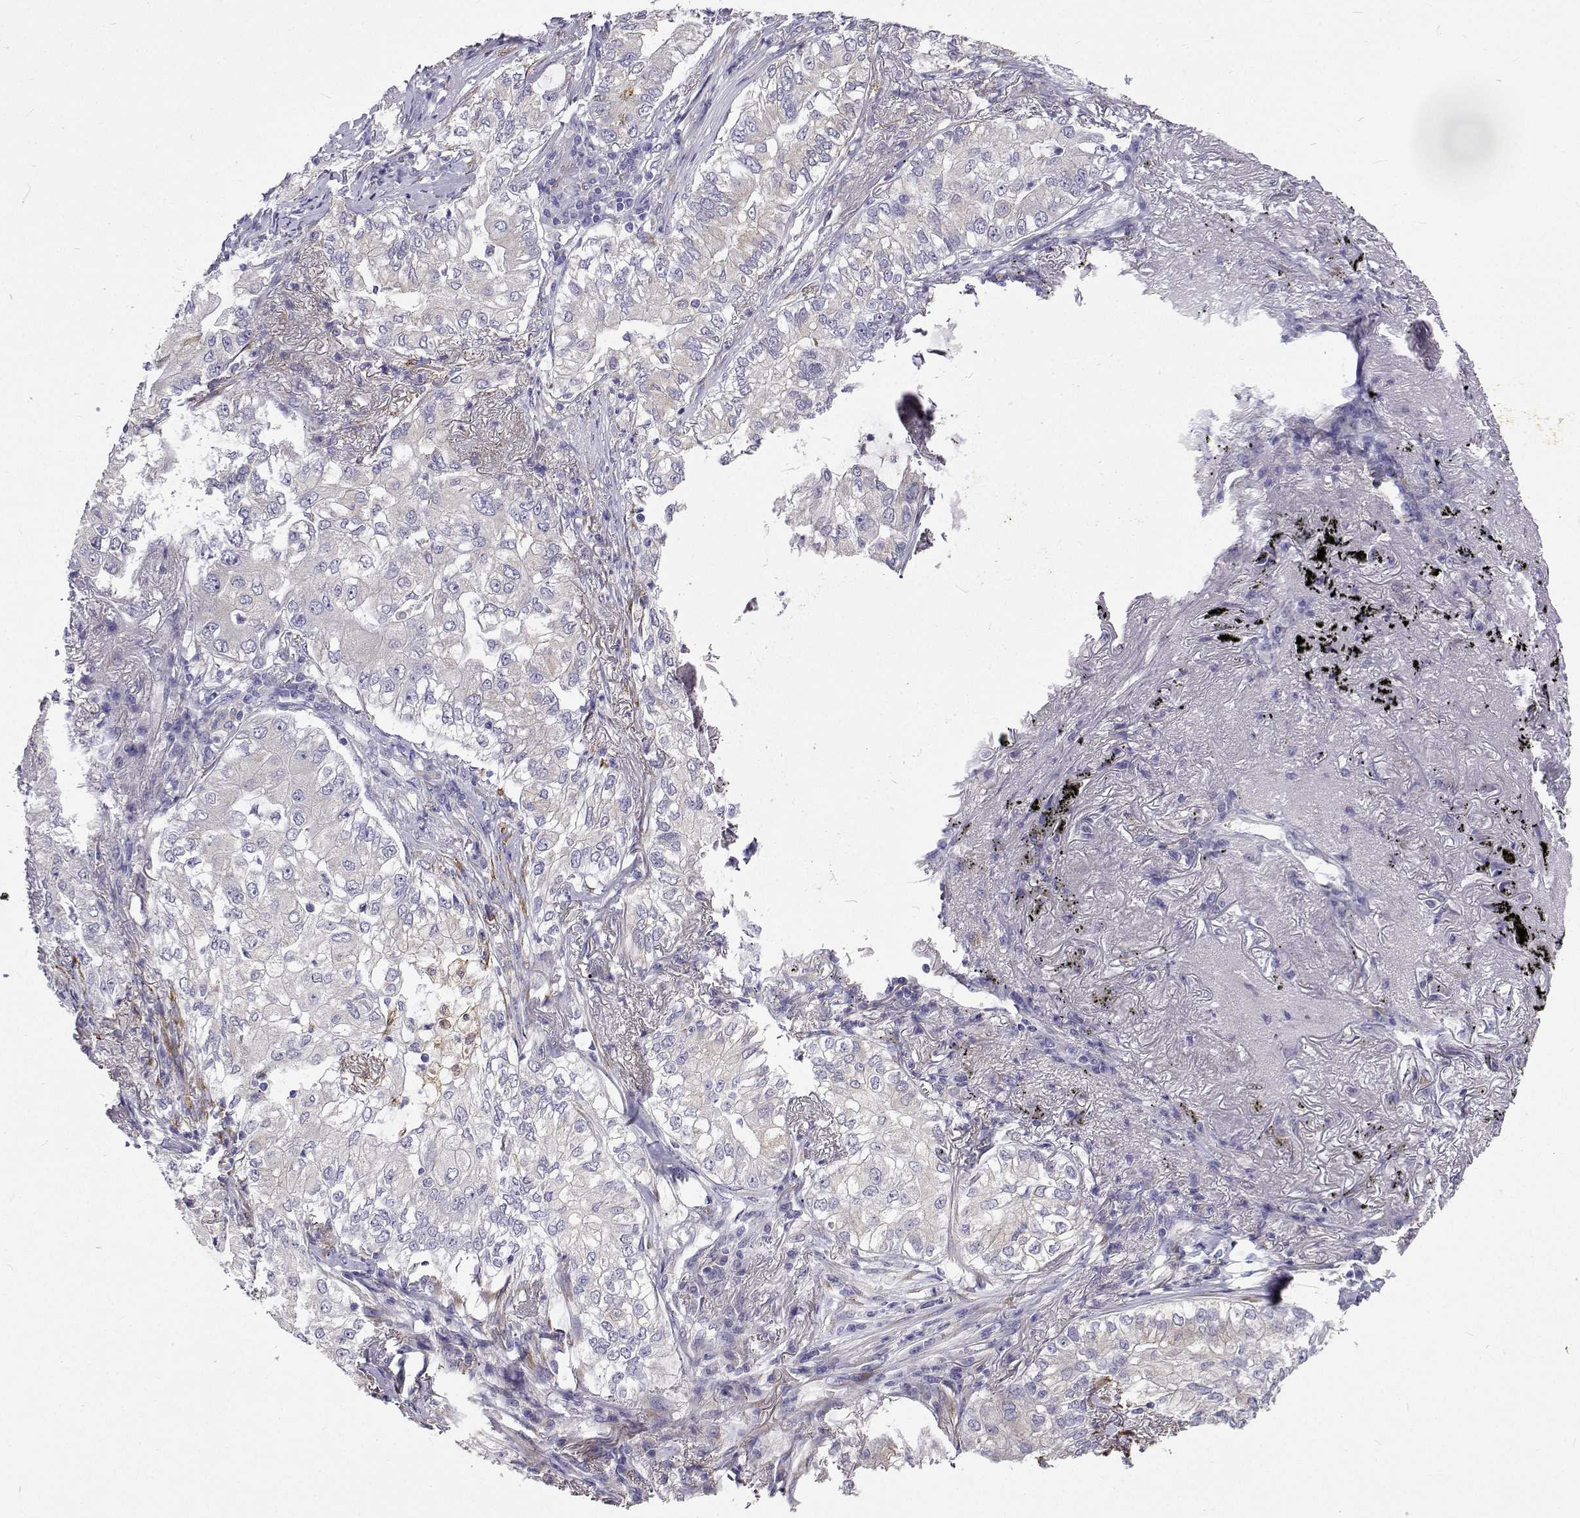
{"staining": {"intensity": "negative", "quantity": "none", "location": "none"}, "tissue": "lung cancer", "cell_type": "Tumor cells", "image_type": "cancer", "snomed": [{"axis": "morphology", "description": "Adenocarcinoma, NOS"}, {"axis": "topography", "description": "Lung"}], "caption": "The micrograph demonstrates no significant expression in tumor cells of lung adenocarcinoma.", "gene": "LHFPL7", "patient": {"sex": "female", "age": 73}}